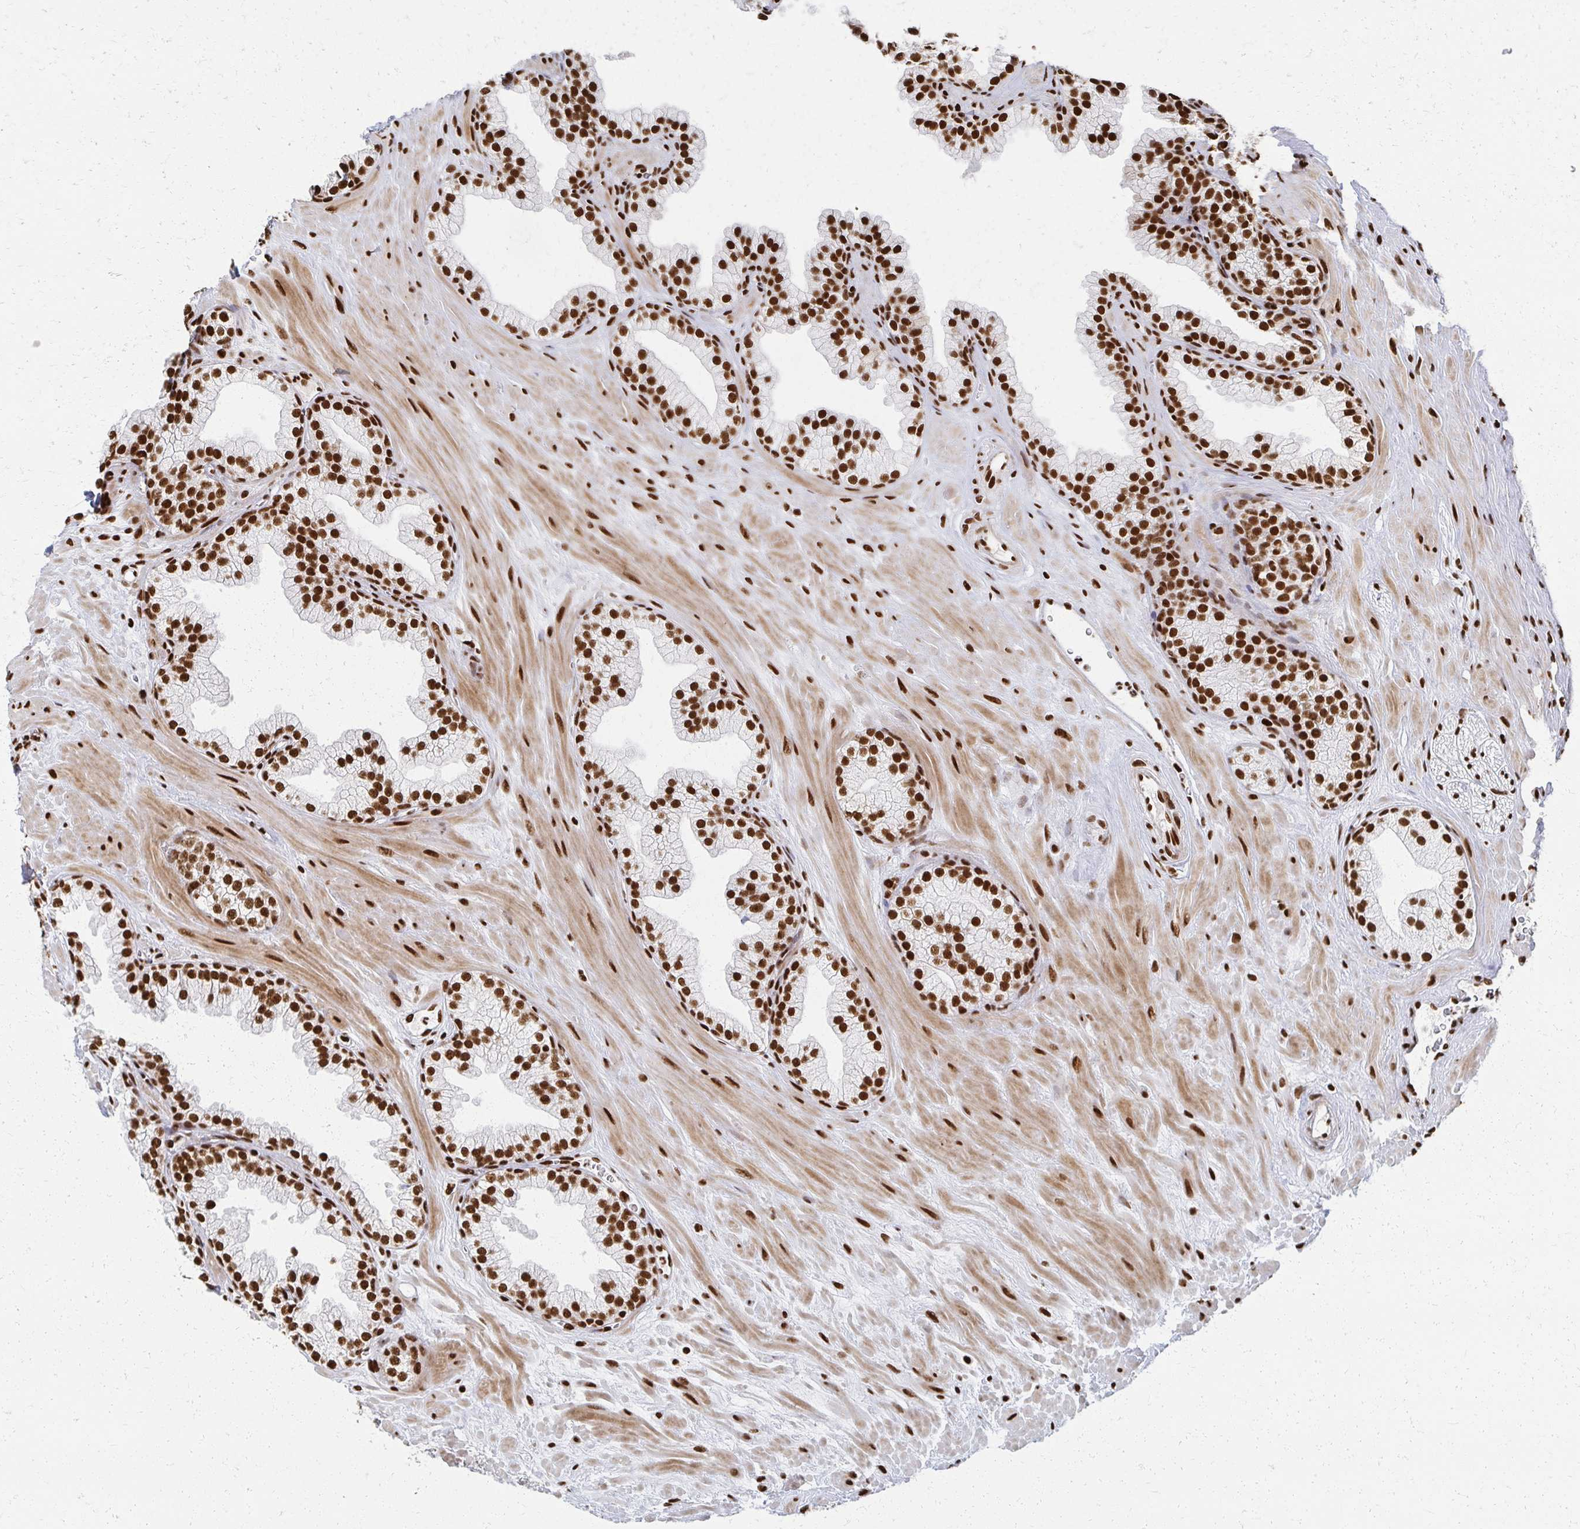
{"staining": {"intensity": "strong", "quantity": ">75%", "location": "nuclear"}, "tissue": "prostate", "cell_type": "Glandular cells", "image_type": "normal", "snomed": [{"axis": "morphology", "description": "Normal tissue, NOS"}, {"axis": "topography", "description": "Prostate"}, {"axis": "topography", "description": "Peripheral nerve tissue"}], "caption": "The micrograph exhibits a brown stain indicating the presence of a protein in the nuclear of glandular cells in prostate.", "gene": "RBBP4", "patient": {"sex": "male", "age": 61}}